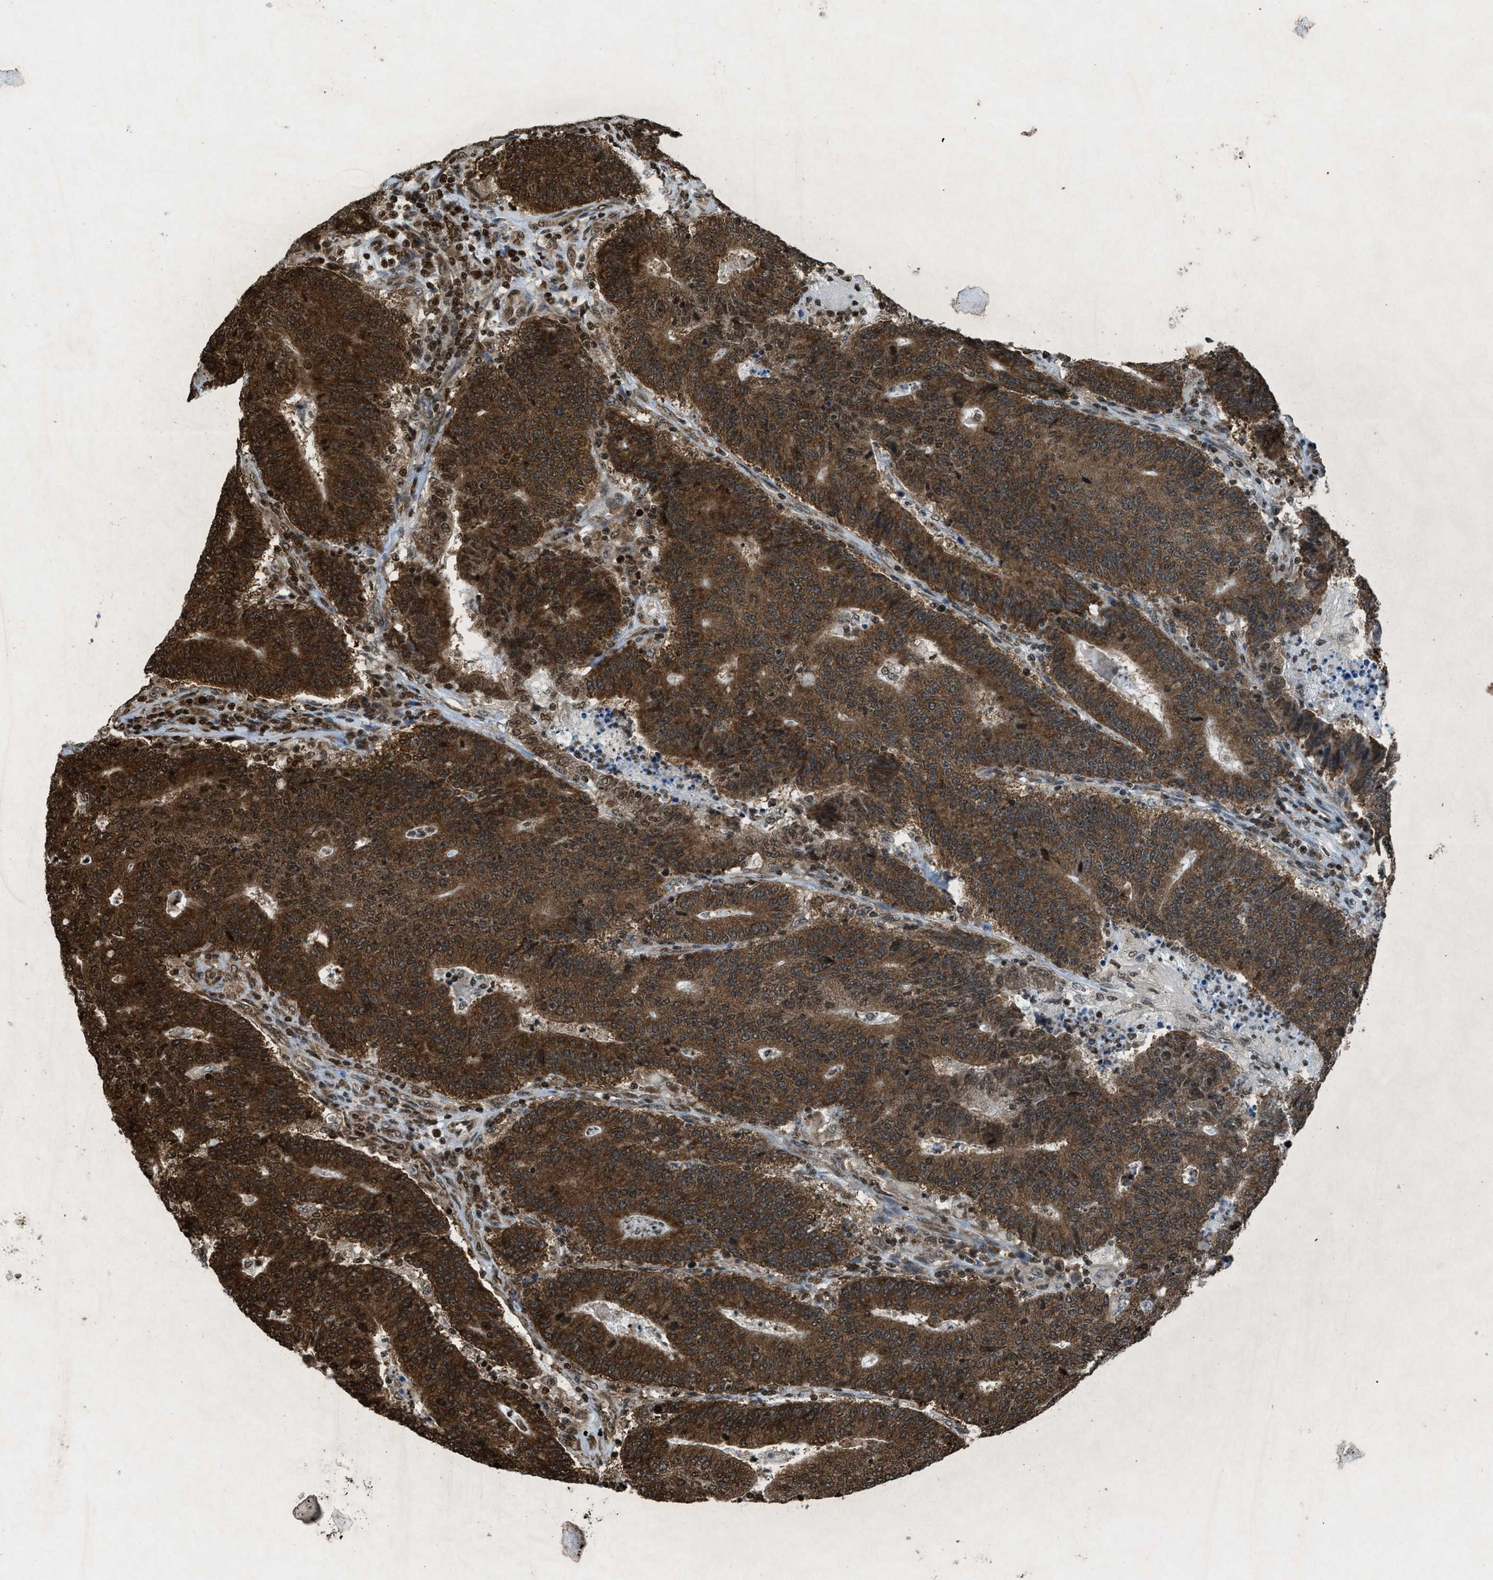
{"staining": {"intensity": "strong", "quantity": ">75%", "location": "cytoplasmic/membranous,nuclear"}, "tissue": "colorectal cancer", "cell_type": "Tumor cells", "image_type": "cancer", "snomed": [{"axis": "morphology", "description": "Normal tissue, NOS"}, {"axis": "morphology", "description": "Adenocarcinoma, NOS"}, {"axis": "topography", "description": "Colon"}], "caption": "Brown immunohistochemical staining in colorectal cancer exhibits strong cytoplasmic/membranous and nuclear positivity in approximately >75% of tumor cells.", "gene": "NXF1", "patient": {"sex": "female", "age": 75}}